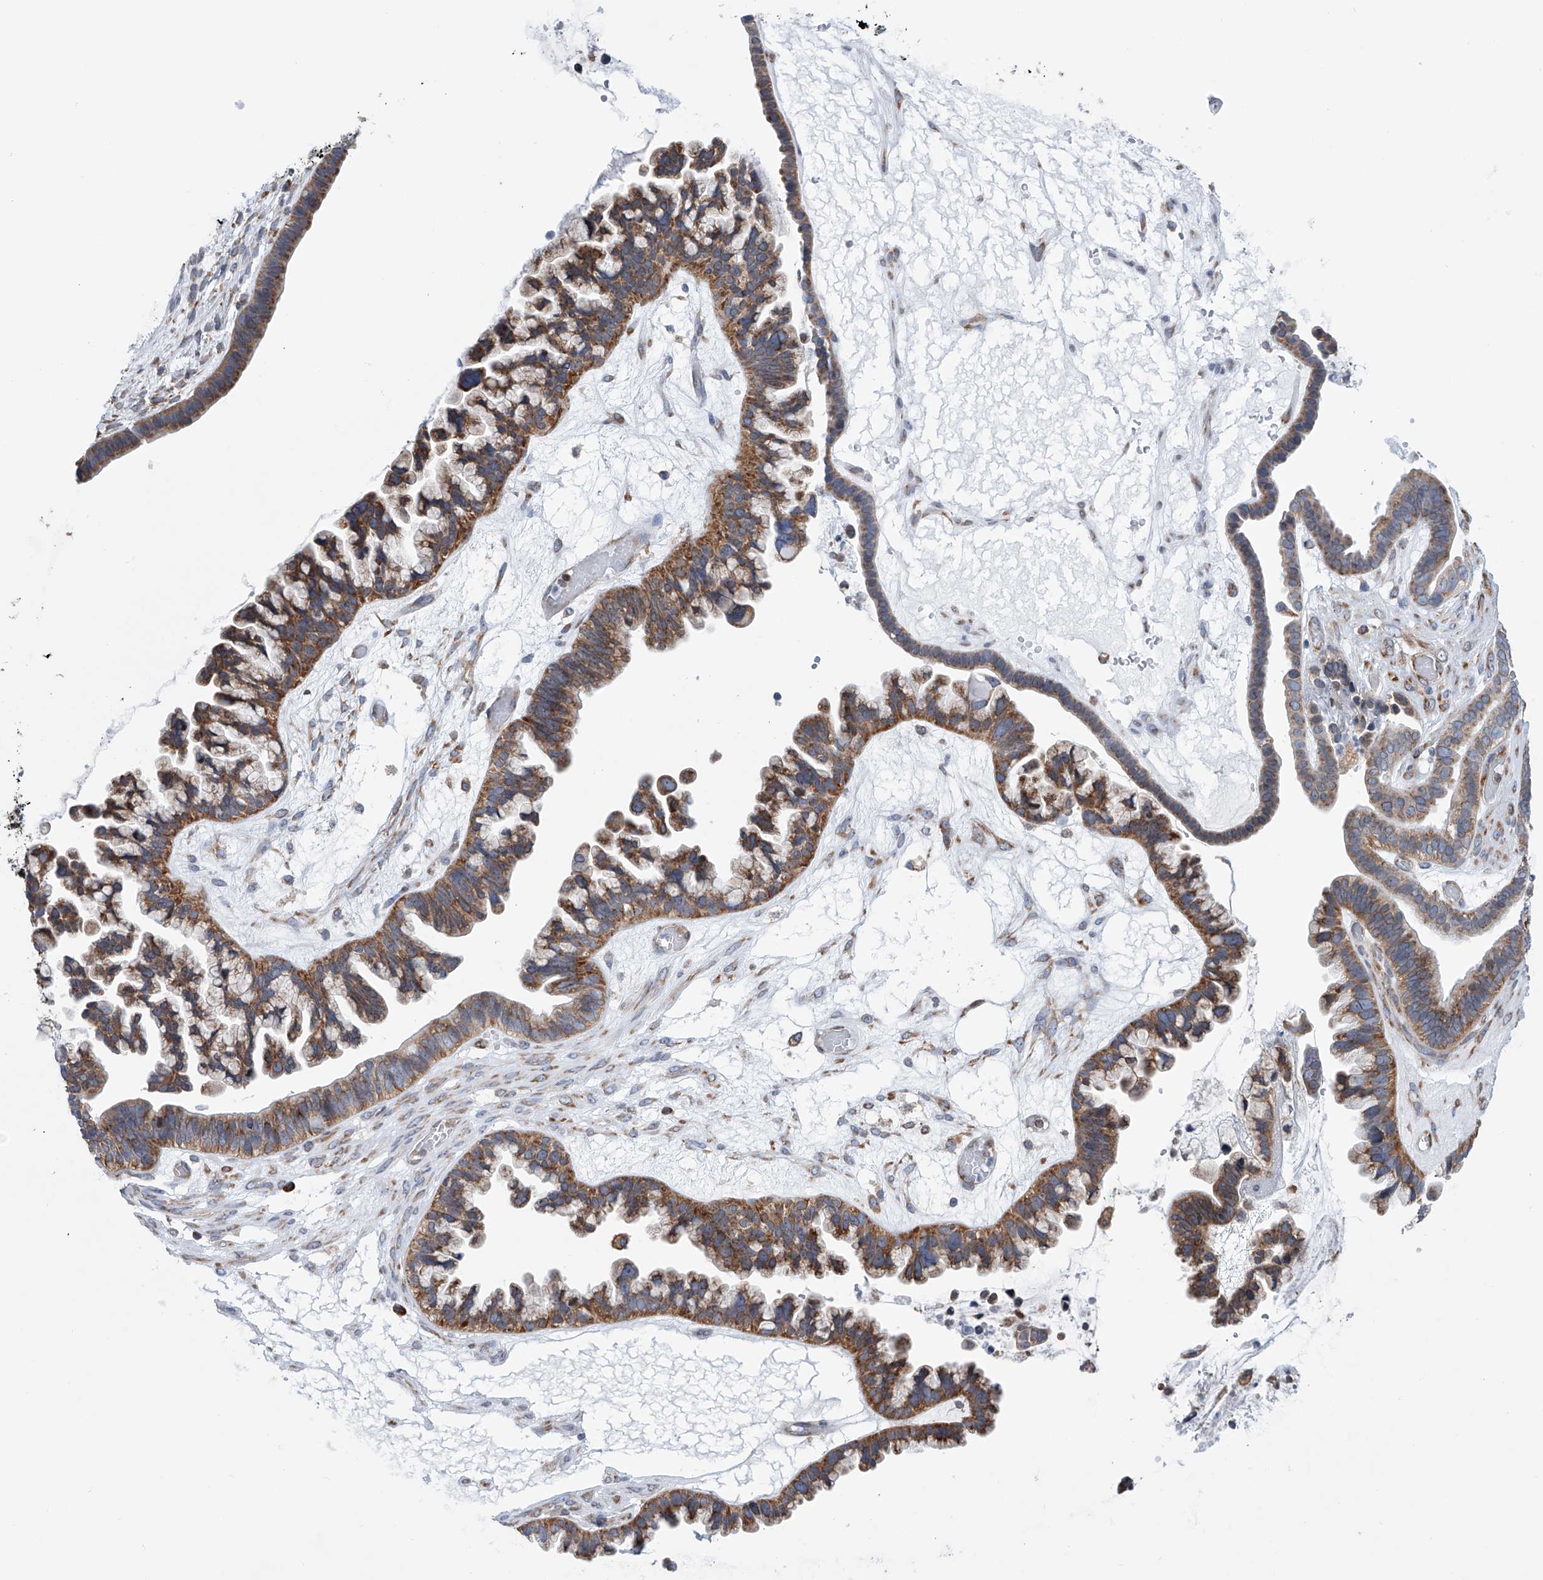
{"staining": {"intensity": "moderate", "quantity": ">75%", "location": "cytoplasmic/membranous"}, "tissue": "ovarian cancer", "cell_type": "Tumor cells", "image_type": "cancer", "snomed": [{"axis": "morphology", "description": "Cystadenocarcinoma, serous, NOS"}, {"axis": "topography", "description": "Ovary"}], "caption": "Ovarian serous cystadenocarcinoma stained with immunohistochemistry exhibits moderate cytoplasmic/membranous positivity in approximately >75% of tumor cells.", "gene": "RPL26L1", "patient": {"sex": "female", "age": 56}}